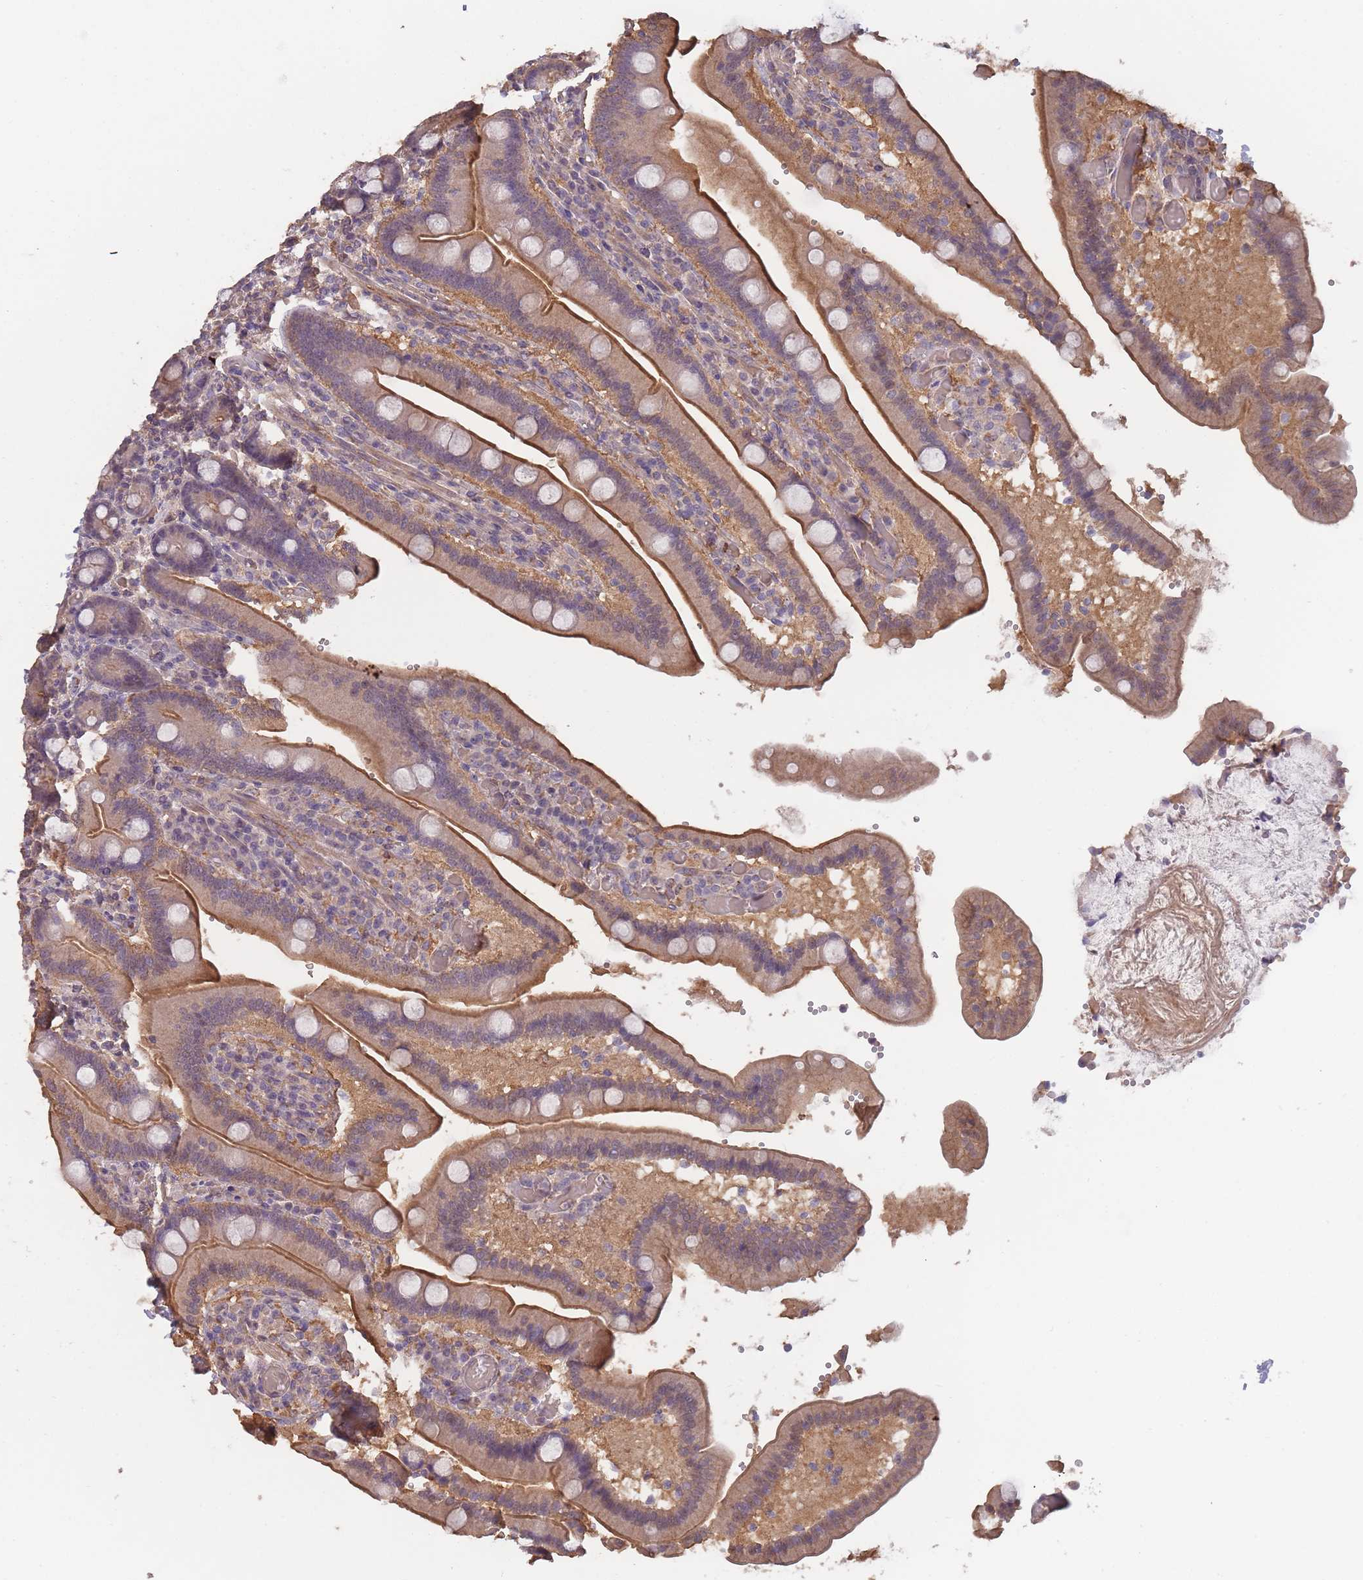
{"staining": {"intensity": "moderate", "quantity": "25%-75%", "location": "cytoplasmic/membranous"}, "tissue": "duodenum", "cell_type": "Glandular cells", "image_type": "normal", "snomed": [{"axis": "morphology", "description": "Normal tissue, NOS"}, {"axis": "topography", "description": "Duodenum"}], "caption": "Duodenum was stained to show a protein in brown. There is medium levels of moderate cytoplasmic/membranous expression in approximately 25%-75% of glandular cells. (DAB IHC, brown staining for protein, blue staining for nuclei).", "gene": "KIAA1755", "patient": {"sex": "female", "age": 62}}